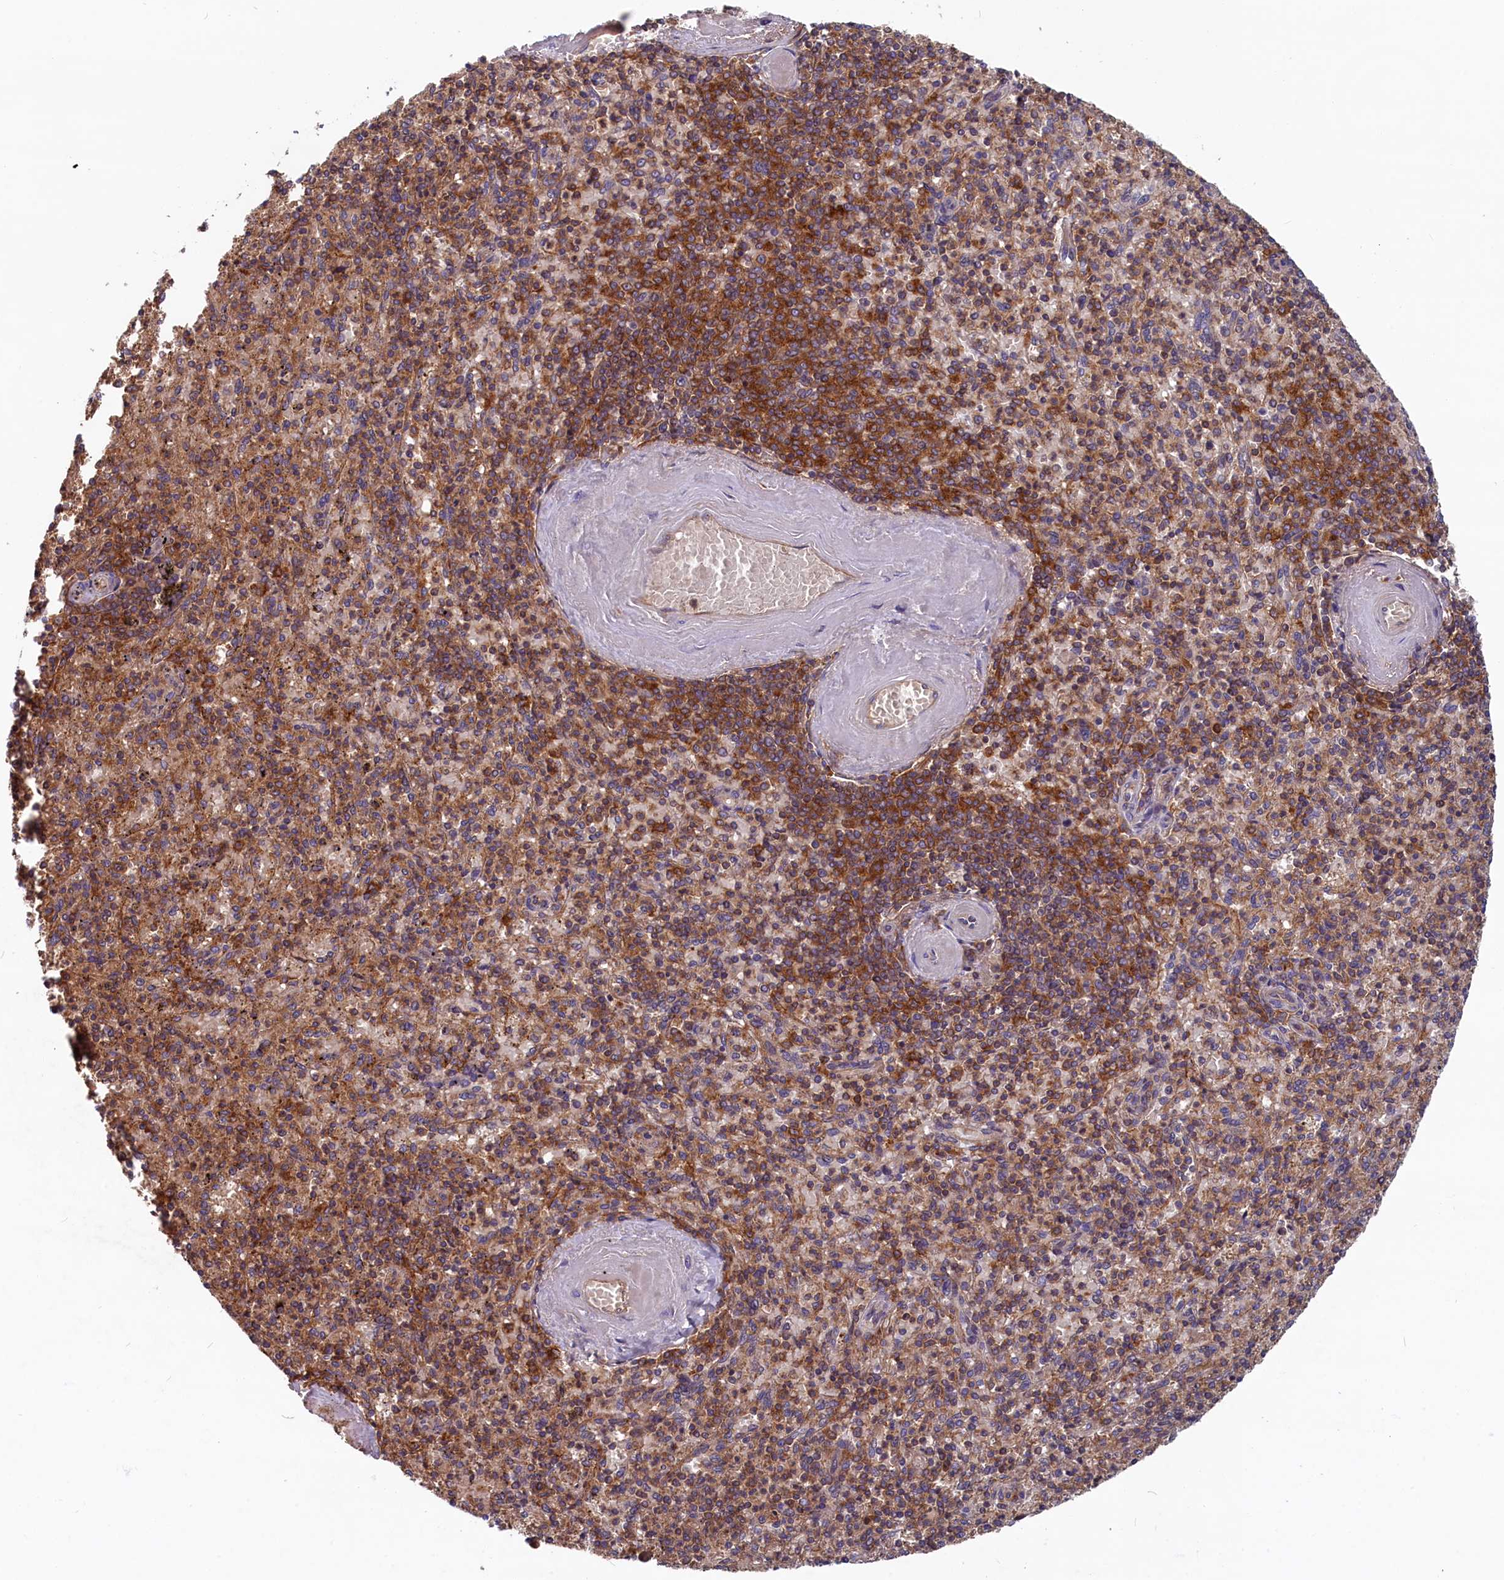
{"staining": {"intensity": "strong", "quantity": ">75%", "location": "cytoplasmic/membranous"}, "tissue": "spleen", "cell_type": "Cells in red pulp", "image_type": "normal", "snomed": [{"axis": "morphology", "description": "Normal tissue, NOS"}, {"axis": "topography", "description": "Spleen"}], "caption": "This is an image of immunohistochemistry staining of unremarkable spleen, which shows strong expression in the cytoplasmic/membranous of cells in red pulp.", "gene": "MYO9B", "patient": {"sex": "male", "age": 82}}